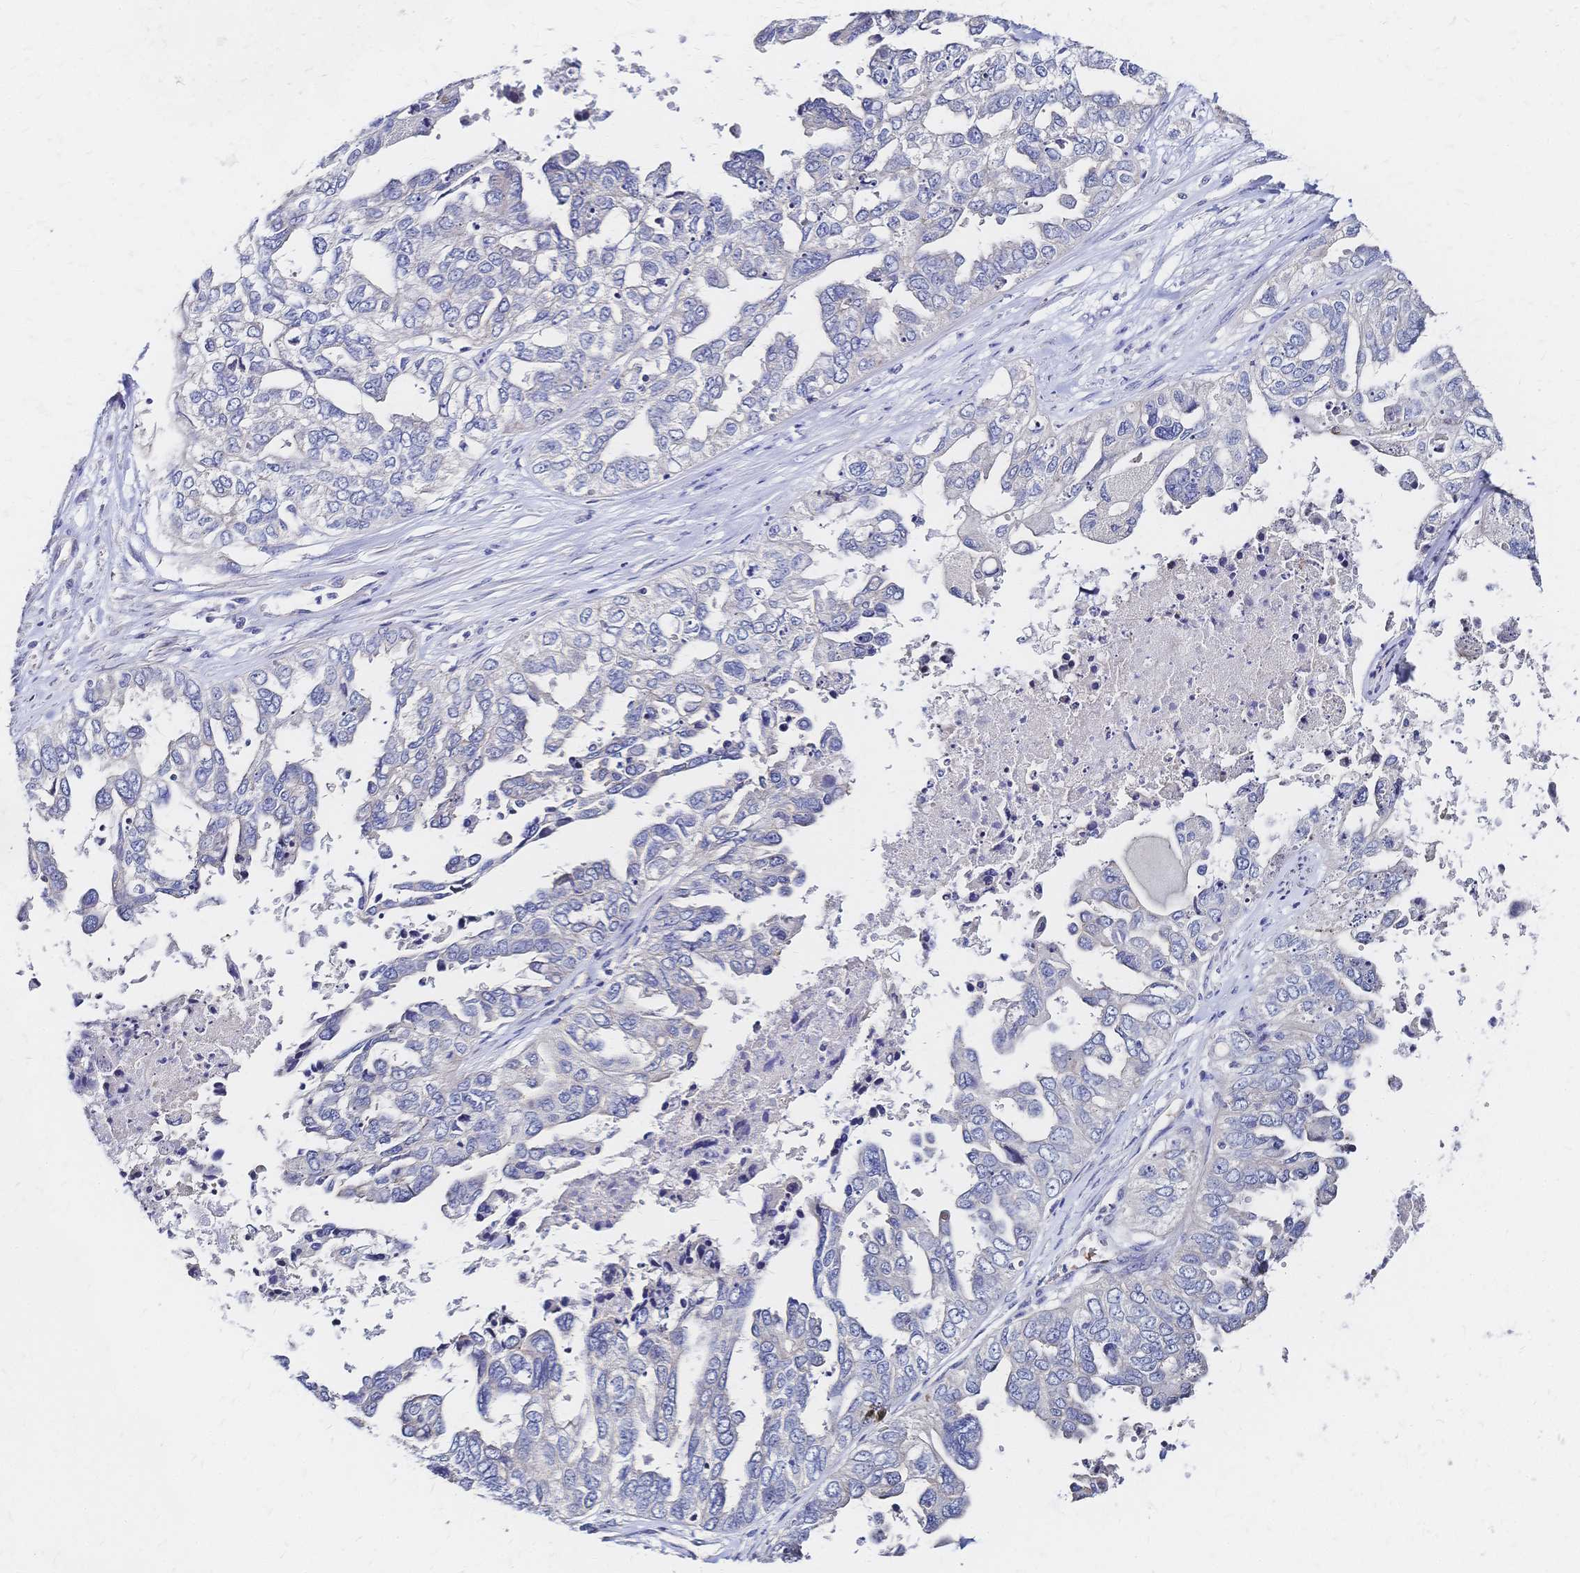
{"staining": {"intensity": "negative", "quantity": "none", "location": "none"}, "tissue": "ovarian cancer", "cell_type": "Tumor cells", "image_type": "cancer", "snomed": [{"axis": "morphology", "description": "Cystadenocarcinoma, serous, NOS"}, {"axis": "topography", "description": "Ovary"}], "caption": "This is an IHC photomicrograph of ovarian cancer. There is no positivity in tumor cells.", "gene": "SLC5A1", "patient": {"sex": "female", "age": 53}}